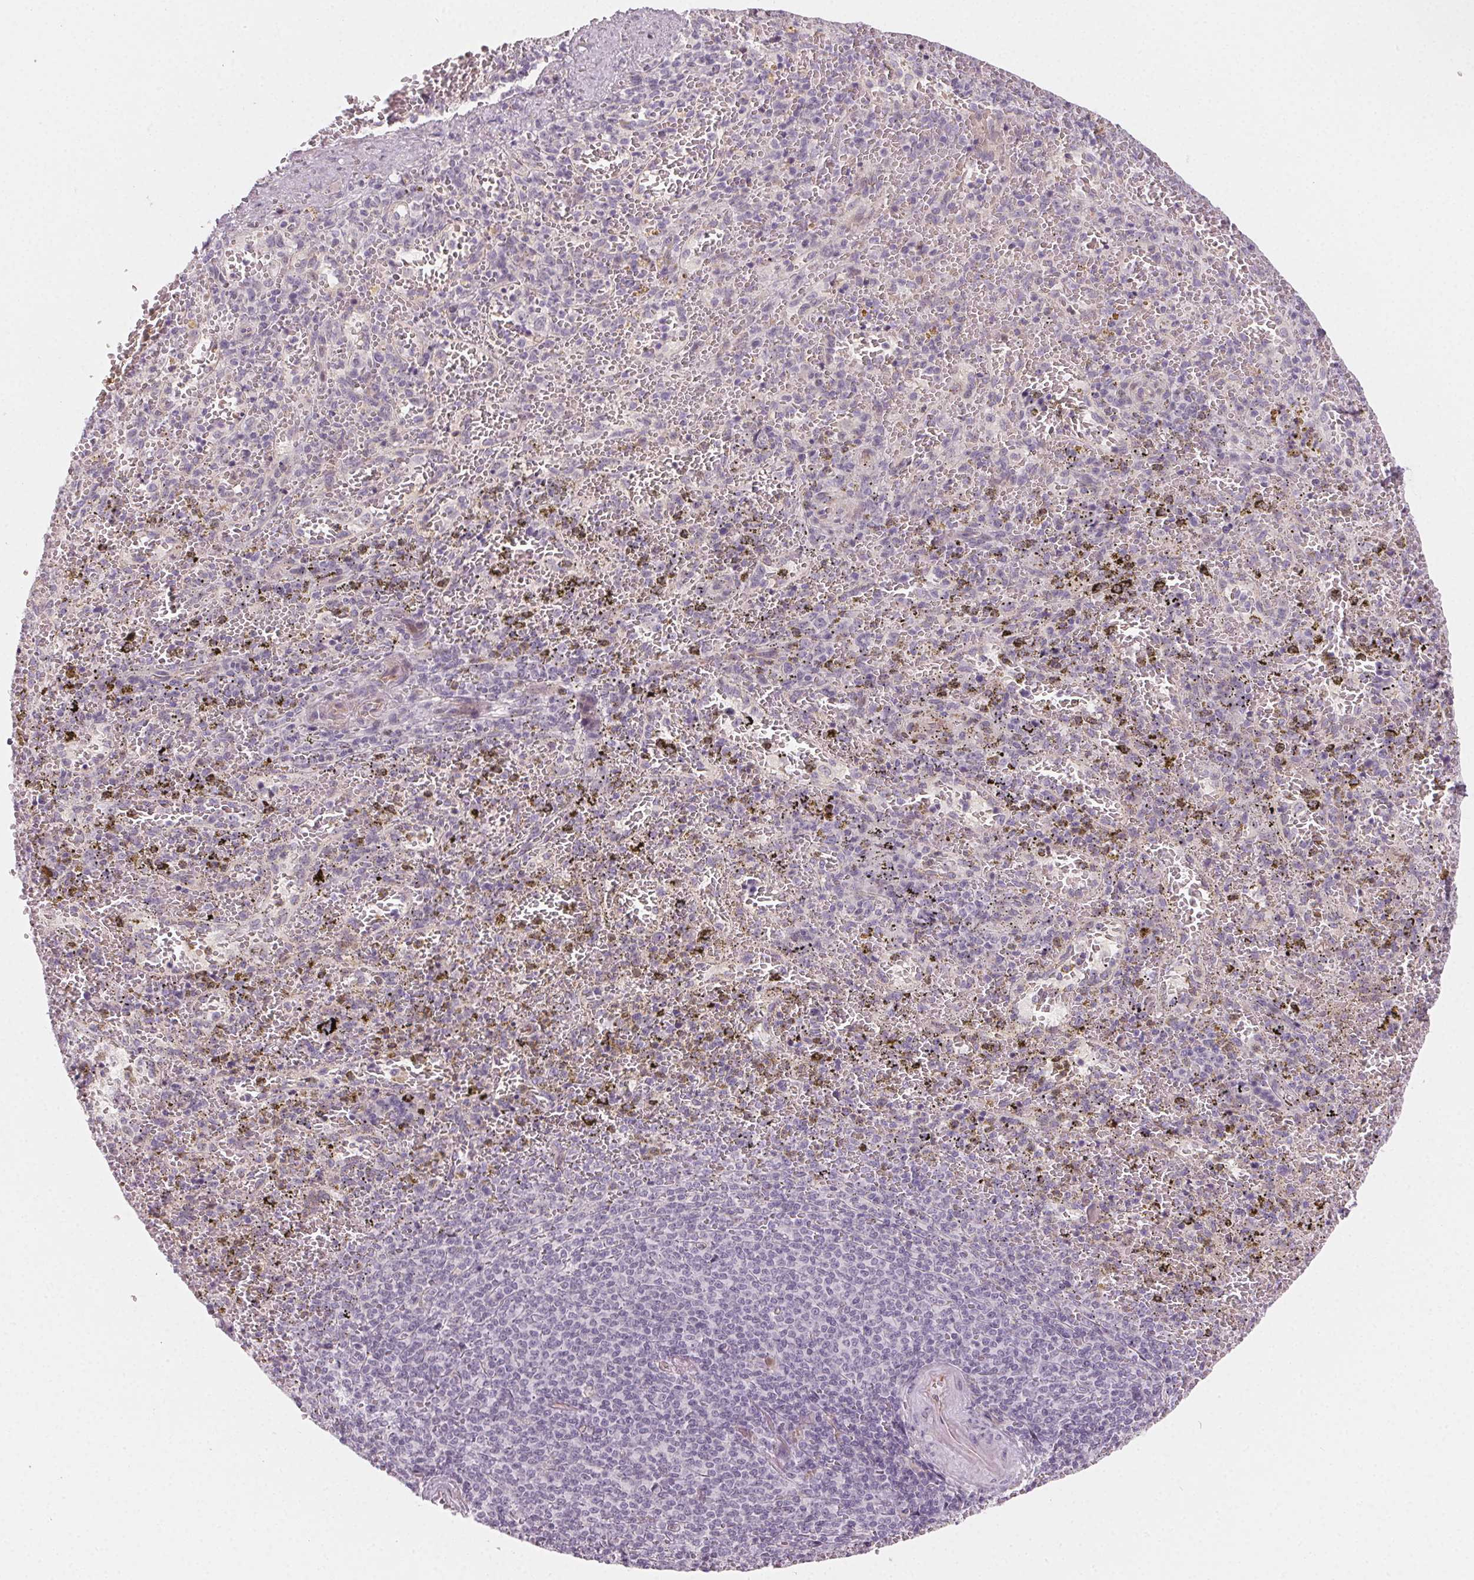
{"staining": {"intensity": "negative", "quantity": "none", "location": "none"}, "tissue": "spleen", "cell_type": "Cells in red pulp", "image_type": "normal", "snomed": [{"axis": "morphology", "description": "Normal tissue, NOS"}, {"axis": "topography", "description": "Spleen"}], "caption": "Immunohistochemical staining of unremarkable human spleen demonstrates no significant positivity in cells in red pulp.", "gene": "CCDC96", "patient": {"sex": "female", "age": 50}}